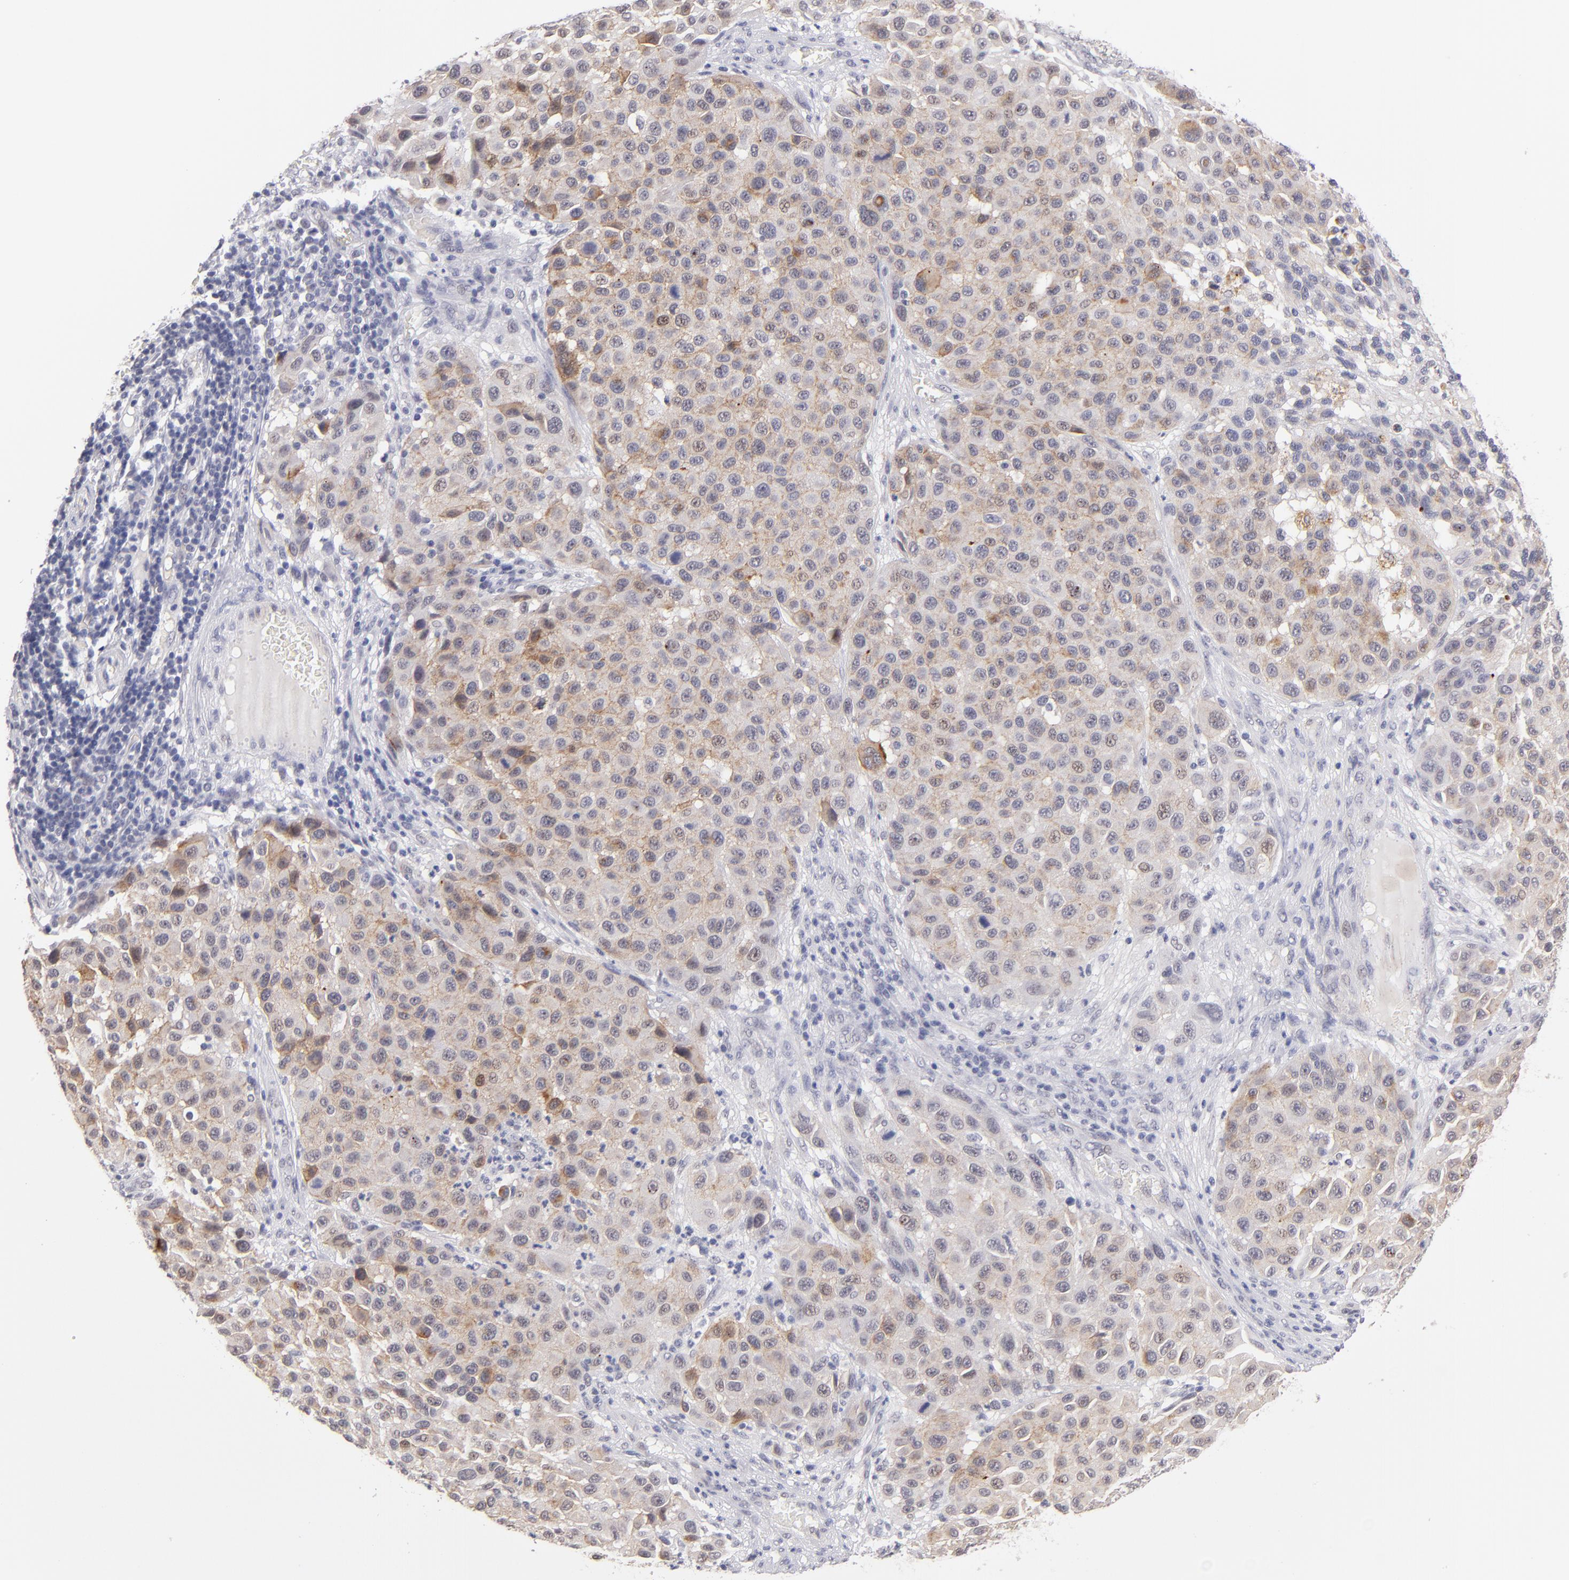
{"staining": {"intensity": "weak", "quantity": "25%-75%", "location": "cytoplasmic/membranous"}, "tissue": "melanoma", "cell_type": "Tumor cells", "image_type": "cancer", "snomed": [{"axis": "morphology", "description": "Malignant melanoma, Metastatic site"}, {"axis": "topography", "description": "Lymph node"}], "caption": "Malignant melanoma (metastatic site) was stained to show a protein in brown. There is low levels of weak cytoplasmic/membranous positivity in approximately 25%-75% of tumor cells.", "gene": "TEX11", "patient": {"sex": "male", "age": 61}}